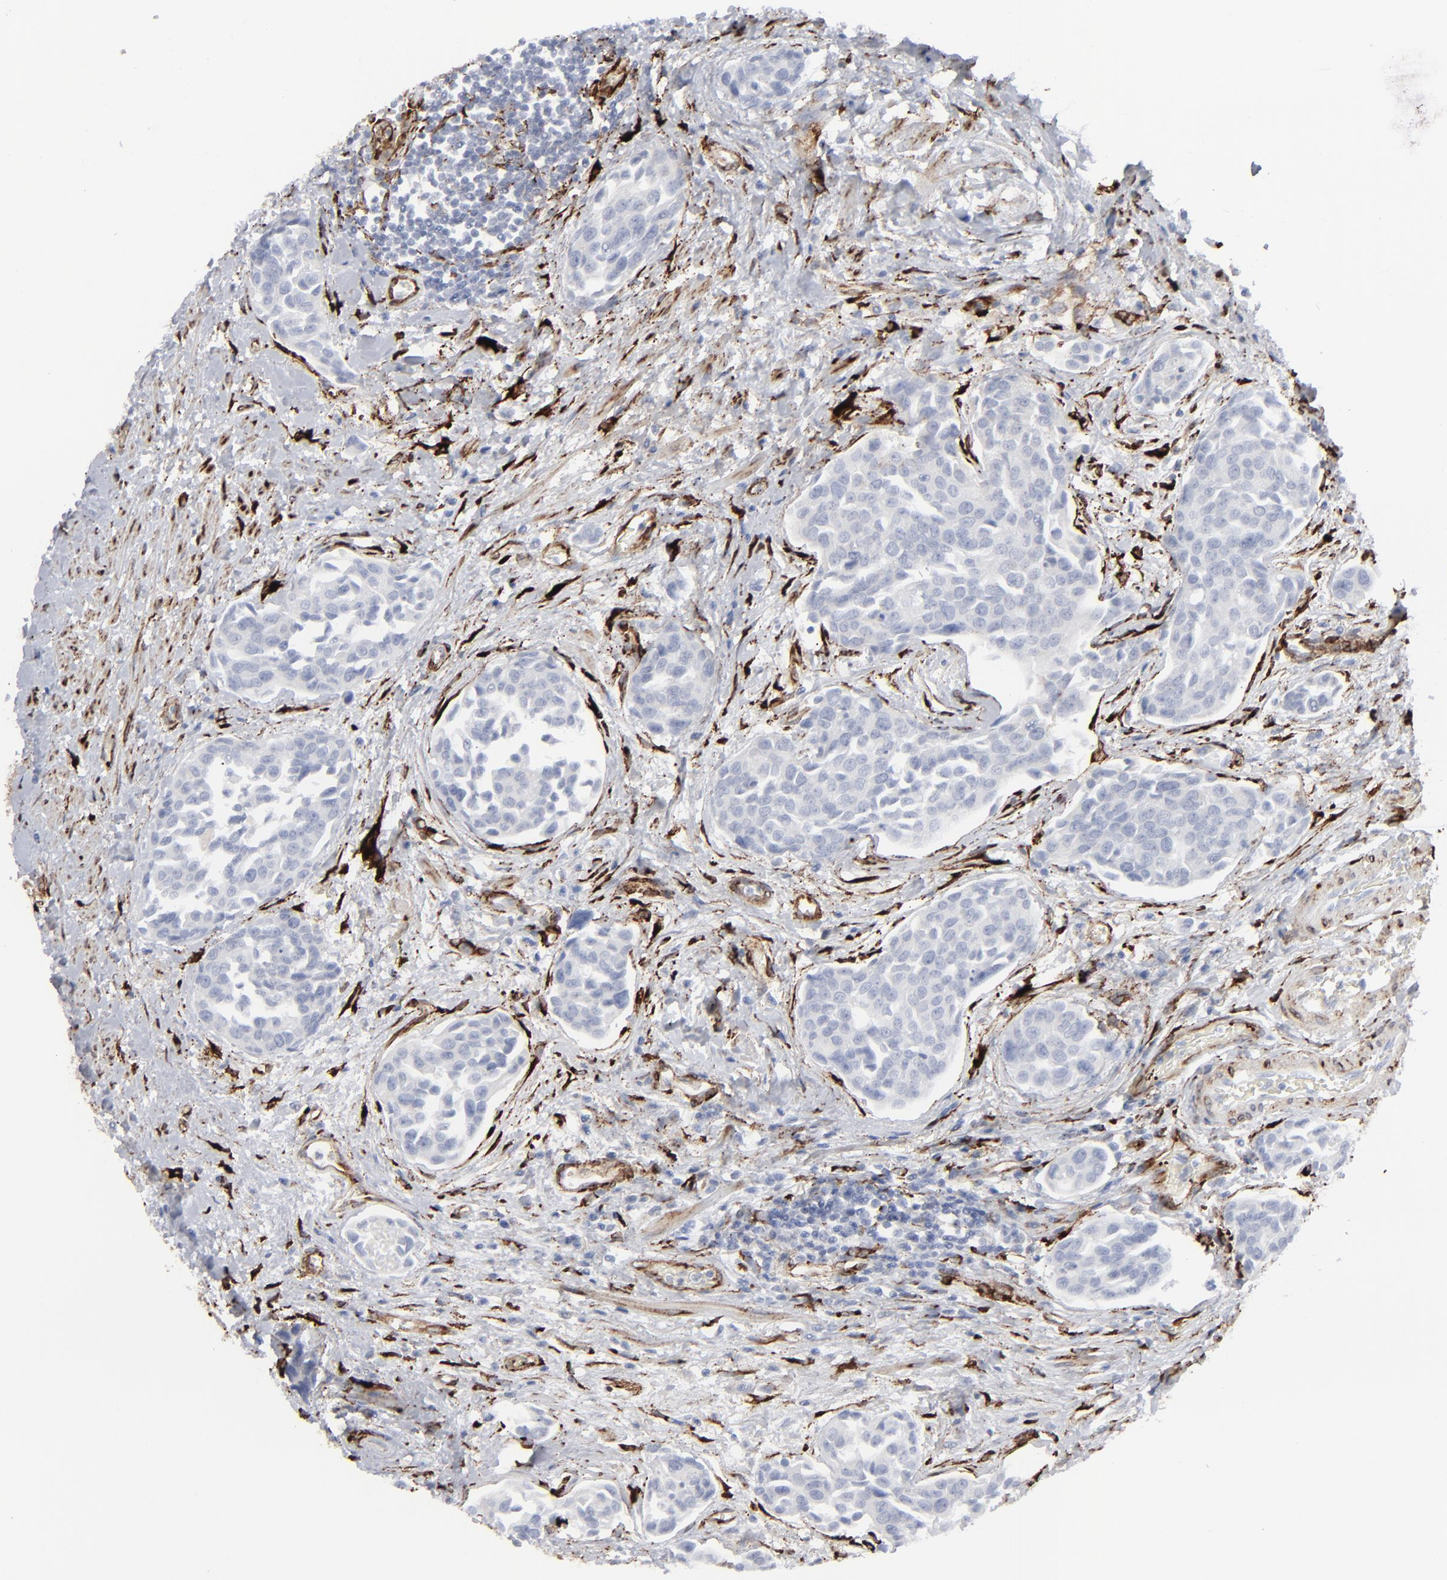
{"staining": {"intensity": "negative", "quantity": "none", "location": "none"}, "tissue": "urothelial cancer", "cell_type": "Tumor cells", "image_type": "cancer", "snomed": [{"axis": "morphology", "description": "Urothelial carcinoma, High grade"}, {"axis": "topography", "description": "Urinary bladder"}], "caption": "Immunohistochemistry (IHC) histopathology image of neoplastic tissue: human high-grade urothelial carcinoma stained with DAB (3,3'-diaminobenzidine) shows no significant protein staining in tumor cells.", "gene": "SPARC", "patient": {"sex": "male", "age": 78}}